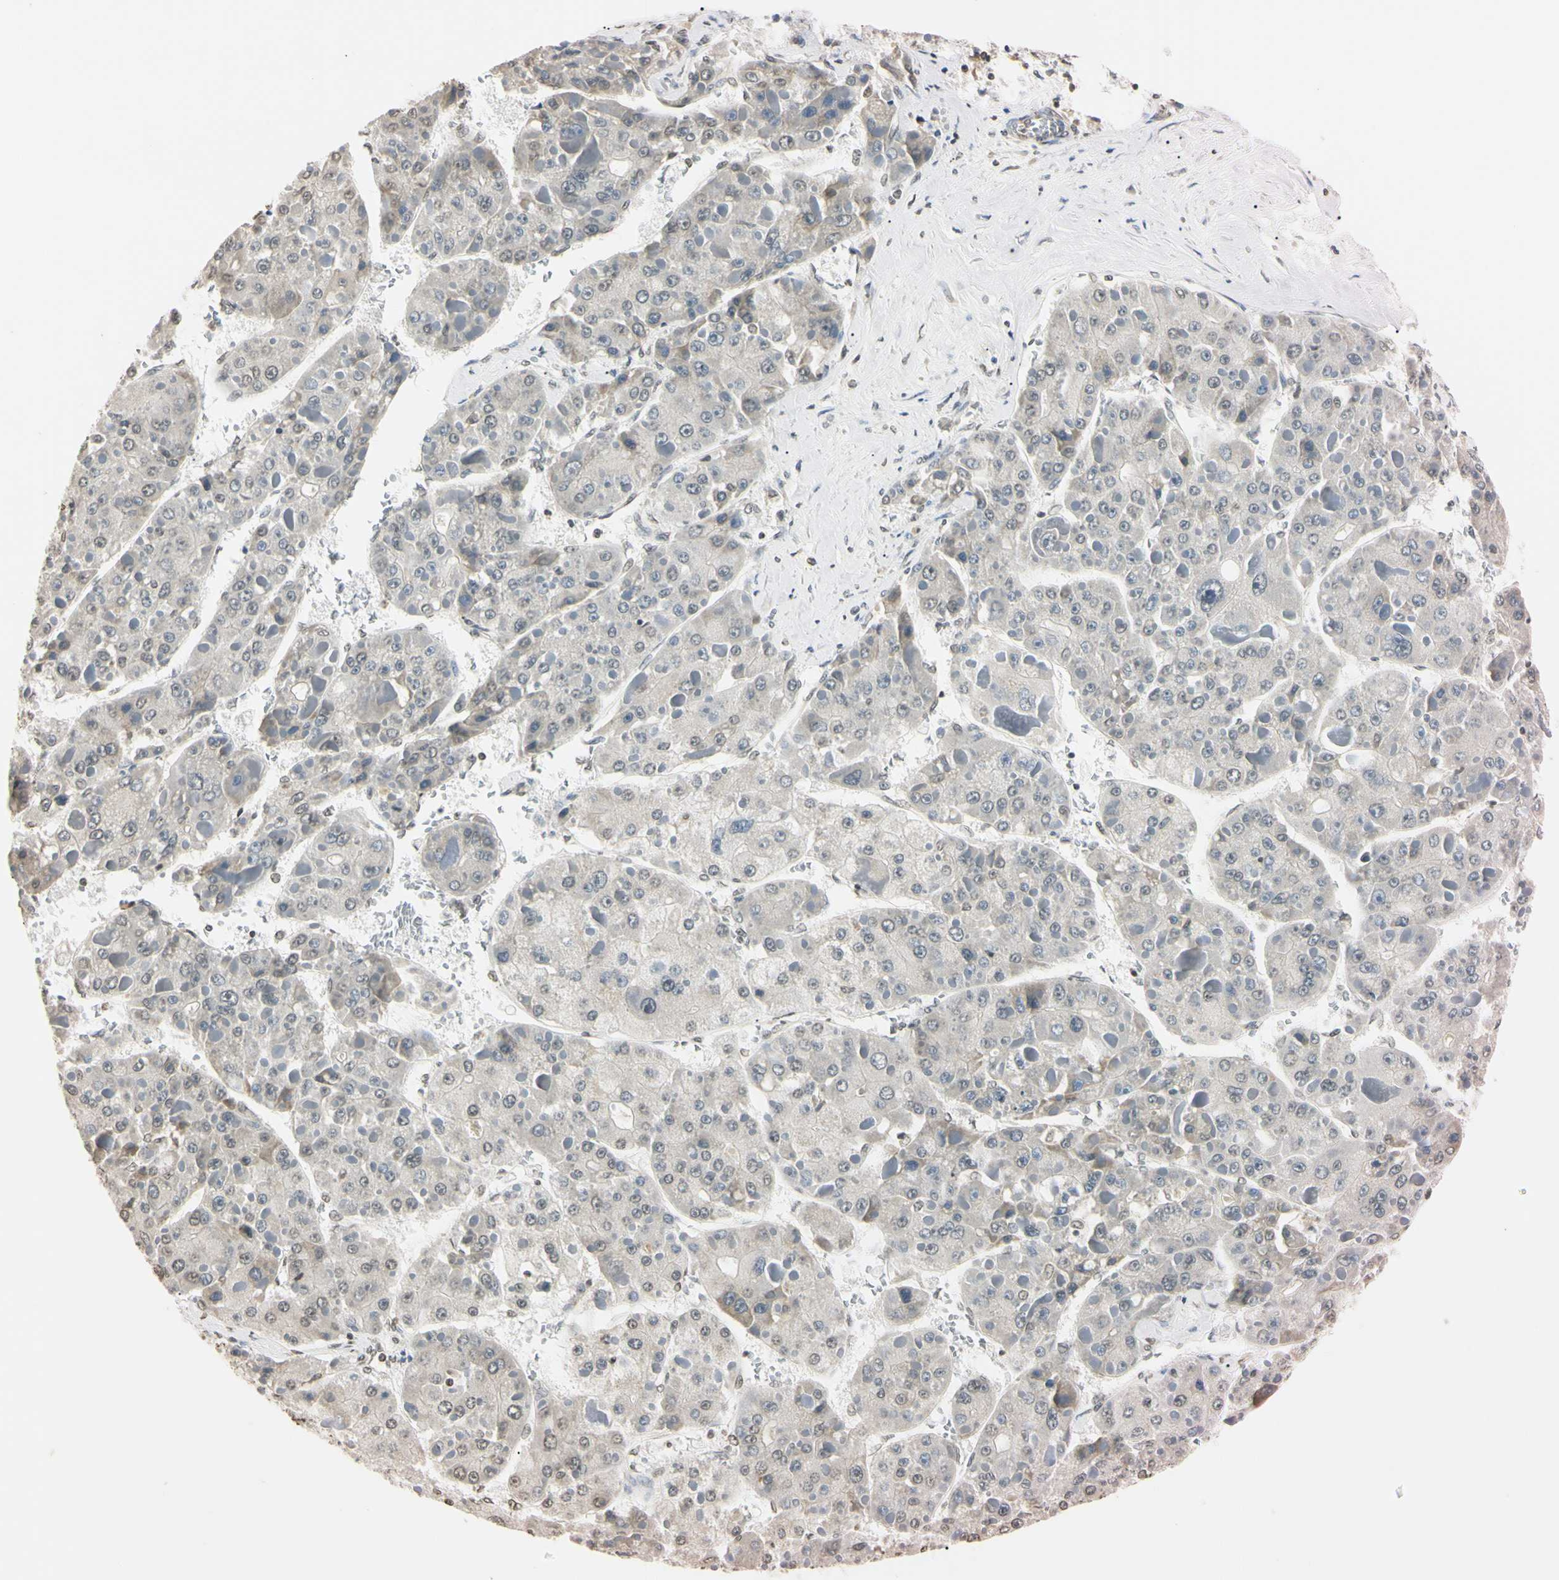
{"staining": {"intensity": "weak", "quantity": "<25%", "location": "nuclear"}, "tissue": "liver cancer", "cell_type": "Tumor cells", "image_type": "cancer", "snomed": [{"axis": "morphology", "description": "Carcinoma, Hepatocellular, NOS"}, {"axis": "topography", "description": "Liver"}], "caption": "This histopathology image is of liver cancer (hepatocellular carcinoma) stained with immunohistochemistry (IHC) to label a protein in brown with the nuclei are counter-stained blue. There is no expression in tumor cells. (Brightfield microscopy of DAB IHC at high magnification).", "gene": "CDC45", "patient": {"sex": "female", "age": 73}}